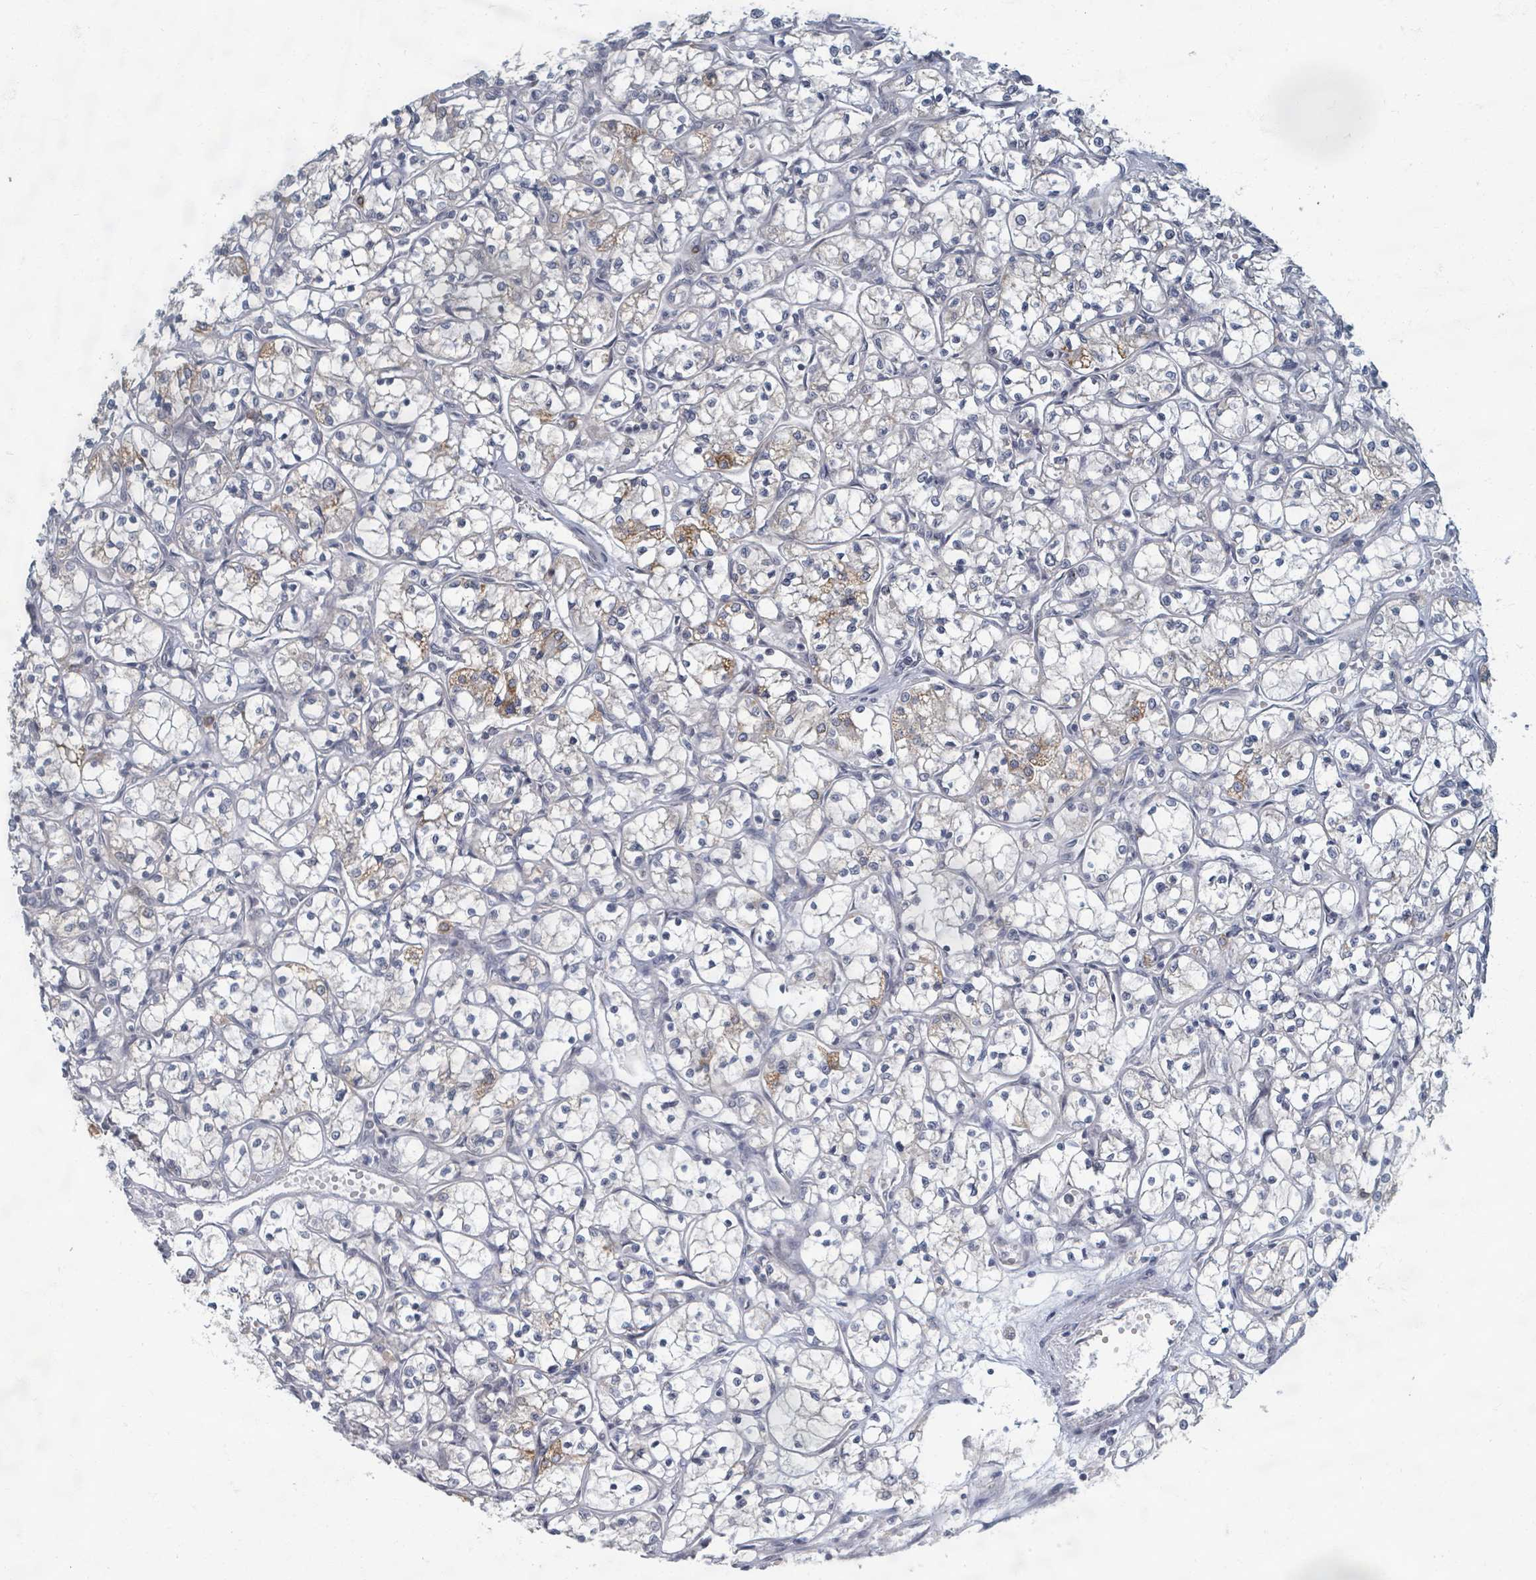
{"staining": {"intensity": "weak", "quantity": "<25%", "location": "cytoplasmic/membranous"}, "tissue": "renal cancer", "cell_type": "Tumor cells", "image_type": "cancer", "snomed": [{"axis": "morphology", "description": "Adenocarcinoma, NOS"}, {"axis": "topography", "description": "Kidney"}], "caption": "The immunohistochemistry image has no significant expression in tumor cells of renal cancer tissue.", "gene": "INTS15", "patient": {"sex": "female", "age": 69}}